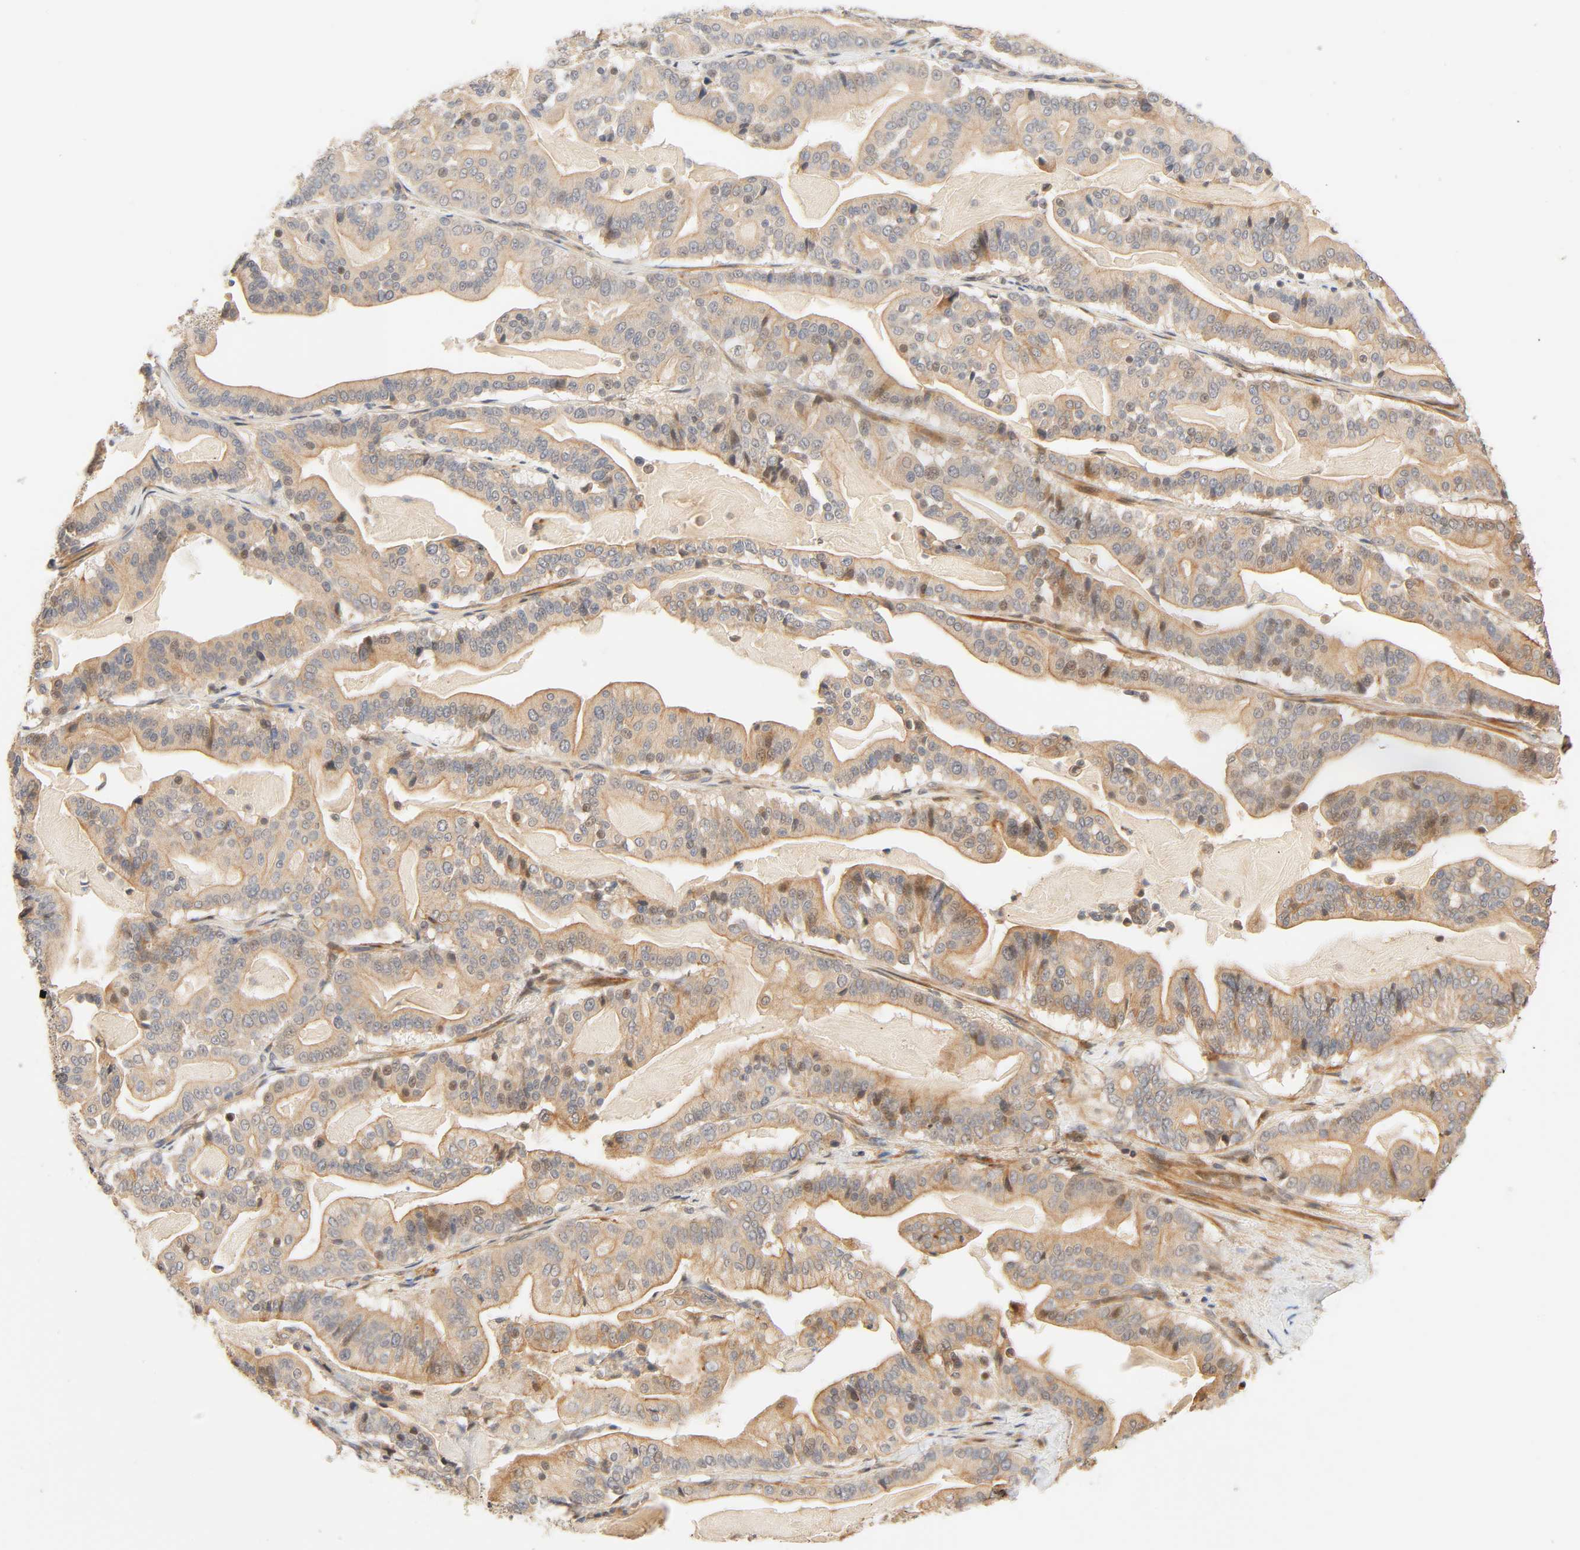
{"staining": {"intensity": "moderate", "quantity": "25%-75%", "location": "cytoplasmic/membranous"}, "tissue": "pancreatic cancer", "cell_type": "Tumor cells", "image_type": "cancer", "snomed": [{"axis": "morphology", "description": "Adenocarcinoma, NOS"}, {"axis": "topography", "description": "Pancreas"}], "caption": "Human pancreatic adenocarcinoma stained with a protein marker reveals moderate staining in tumor cells.", "gene": "CACNA1G", "patient": {"sex": "male", "age": 63}}